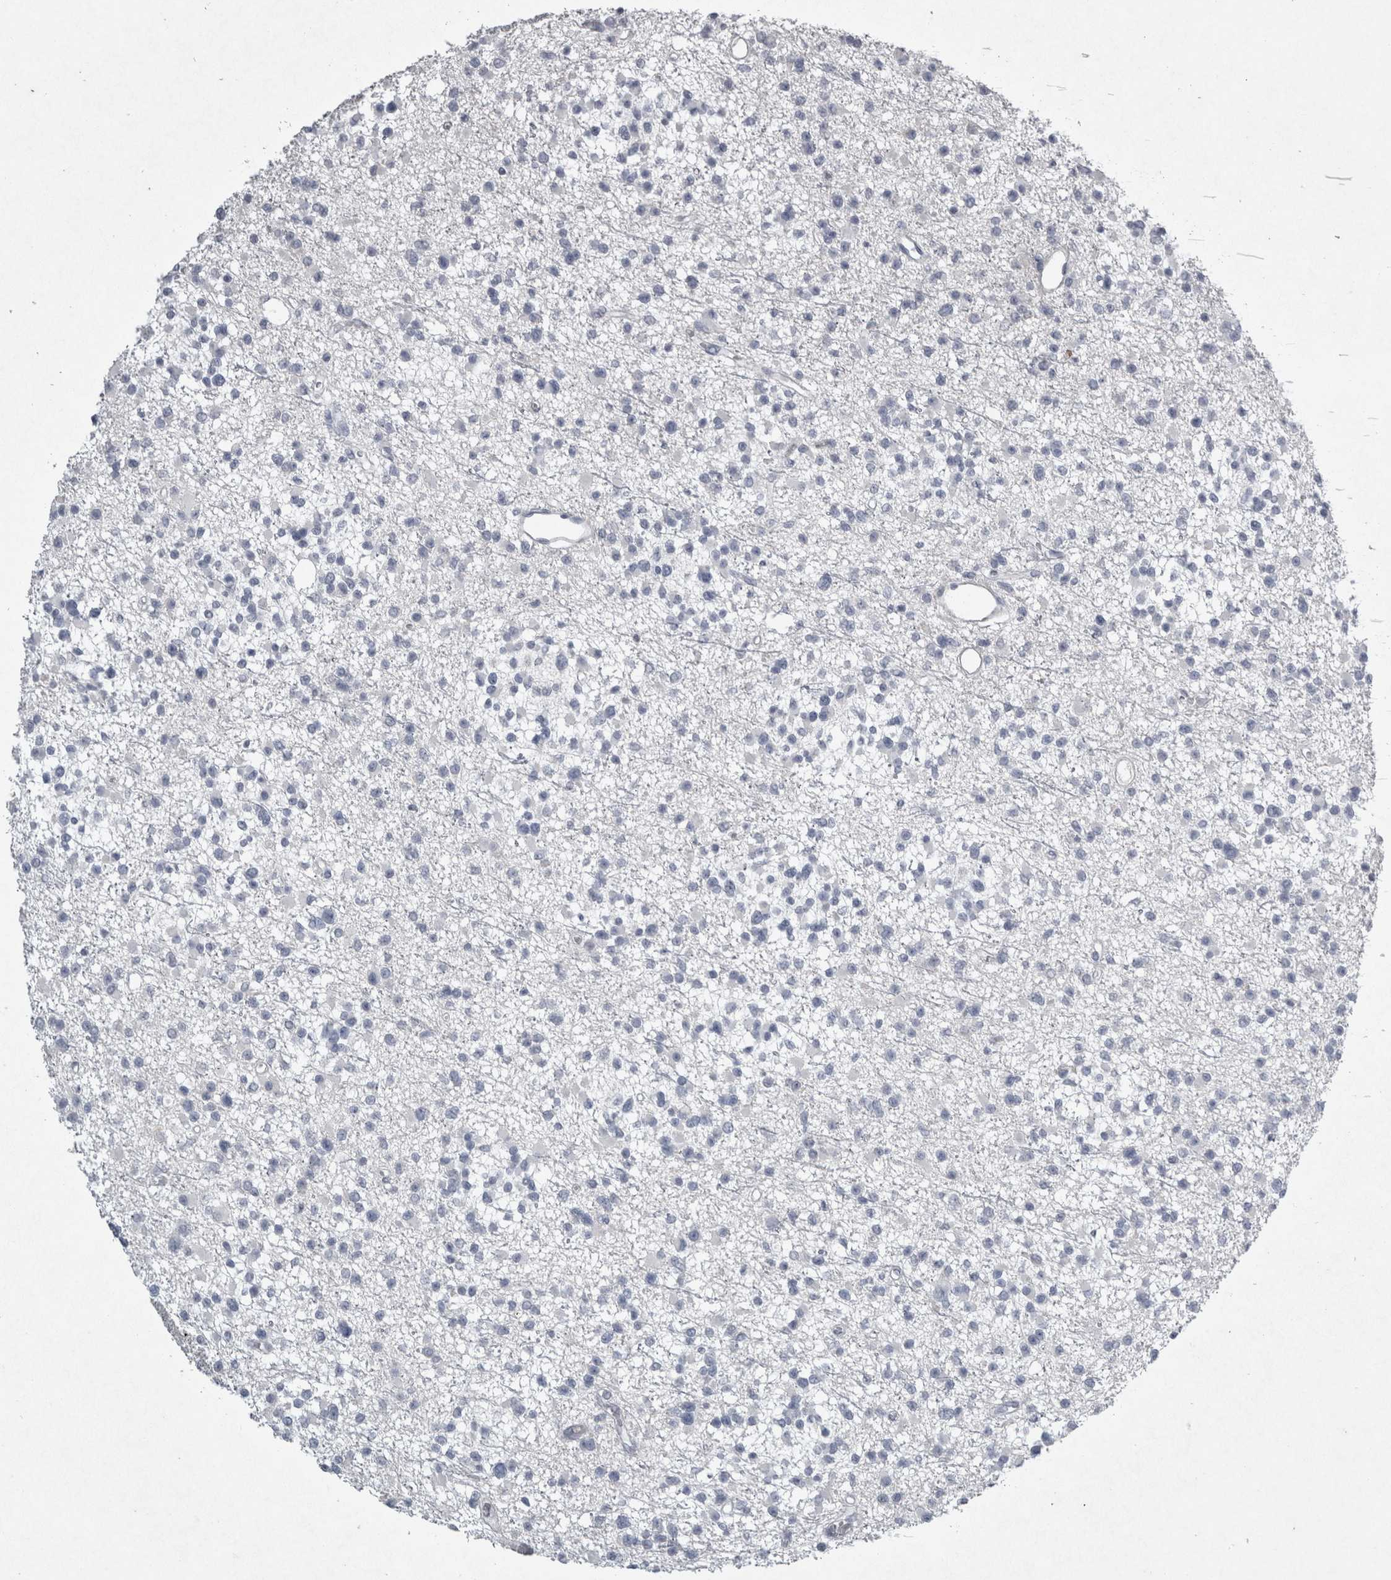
{"staining": {"intensity": "negative", "quantity": "none", "location": "none"}, "tissue": "glioma", "cell_type": "Tumor cells", "image_type": "cancer", "snomed": [{"axis": "morphology", "description": "Glioma, malignant, Low grade"}, {"axis": "topography", "description": "Brain"}], "caption": "There is no significant expression in tumor cells of glioma.", "gene": "PDX1", "patient": {"sex": "female", "age": 22}}